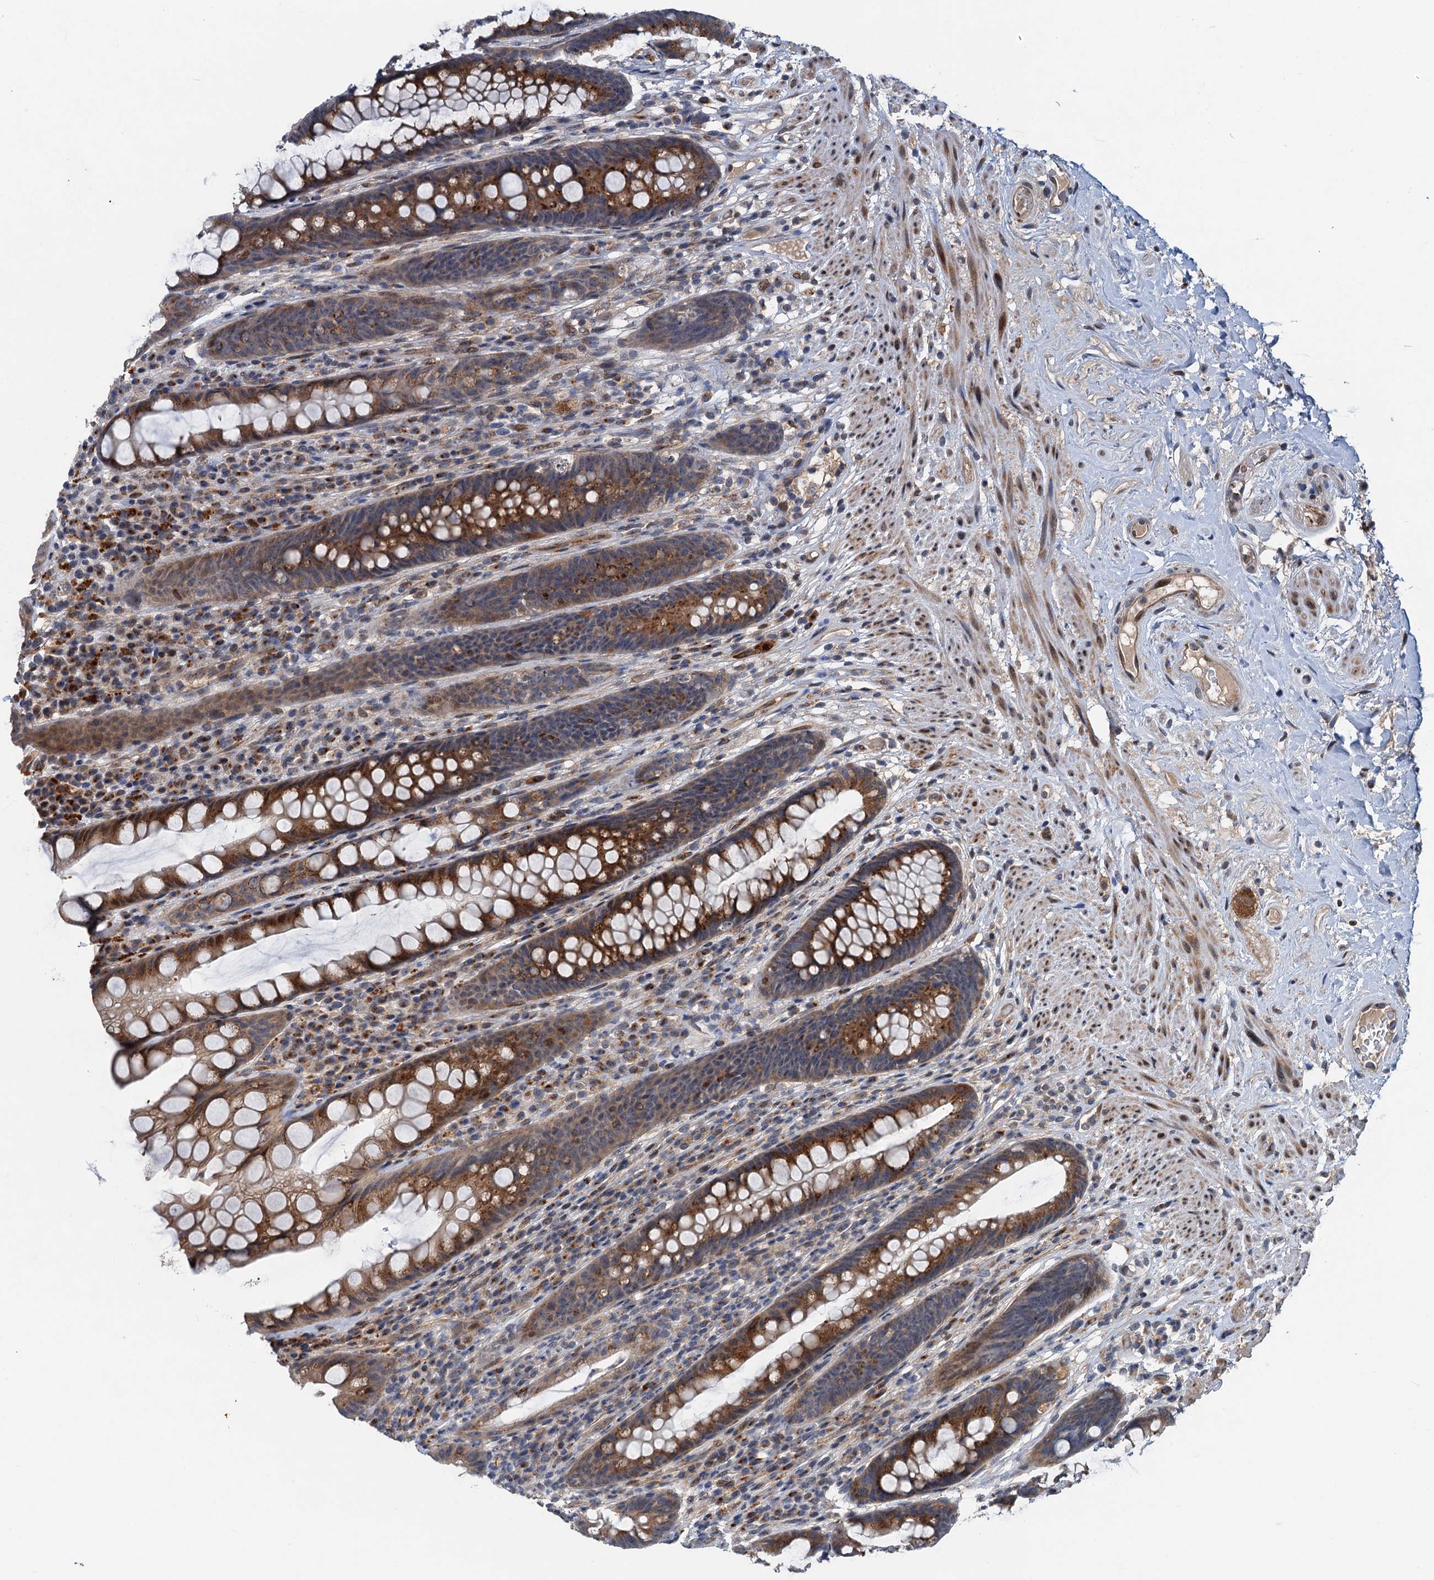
{"staining": {"intensity": "moderate", "quantity": ">75%", "location": "cytoplasmic/membranous"}, "tissue": "rectum", "cell_type": "Glandular cells", "image_type": "normal", "snomed": [{"axis": "morphology", "description": "Normal tissue, NOS"}, {"axis": "topography", "description": "Rectum"}], "caption": "Immunohistochemical staining of normal human rectum shows moderate cytoplasmic/membranous protein expression in approximately >75% of glandular cells.", "gene": "NBEA", "patient": {"sex": "male", "age": 74}}